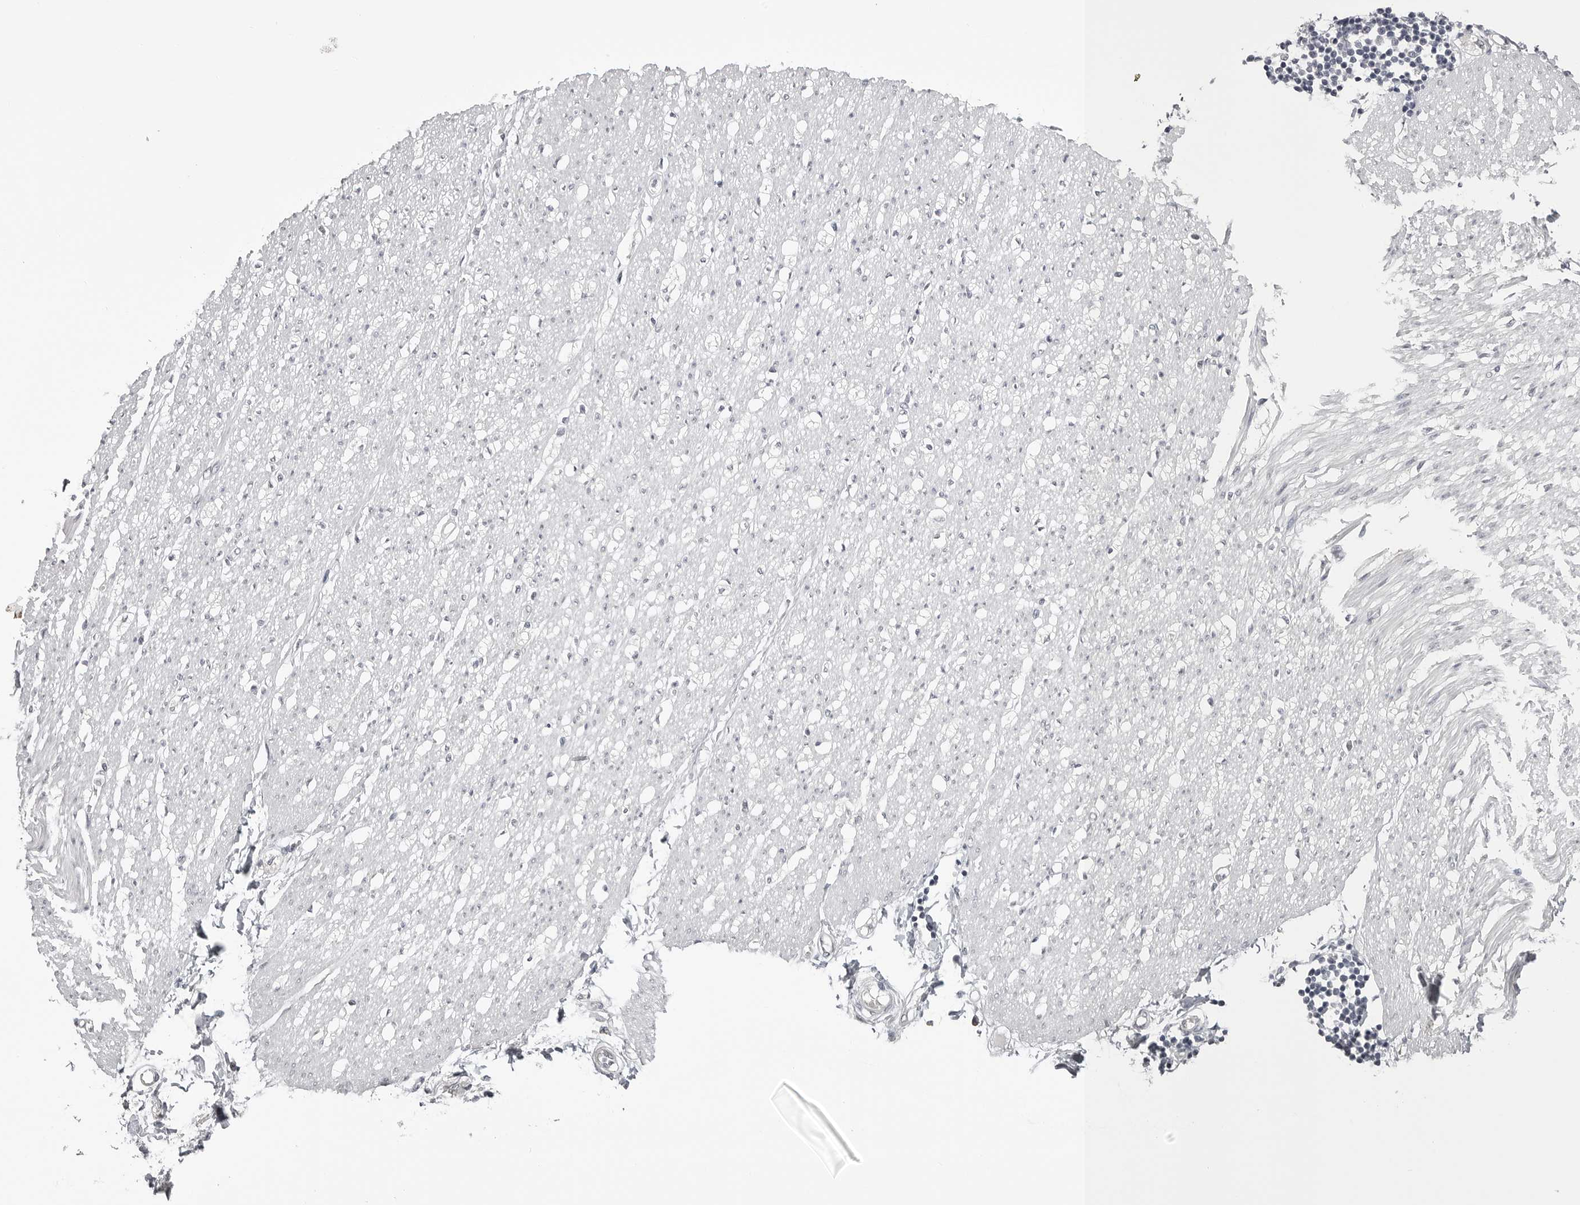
{"staining": {"intensity": "negative", "quantity": "none", "location": "none"}, "tissue": "adipose tissue", "cell_type": "Adipocytes", "image_type": "normal", "snomed": [{"axis": "morphology", "description": "Normal tissue, NOS"}, {"axis": "morphology", "description": "Adenocarcinoma, NOS"}, {"axis": "topography", "description": "Colon"}, {"axis": "topography", "description": "Peripheral nerve tissue"}], "caption": "There is no significant staining in adipocytes of adipose tissue. (DAB (3,3'-diaminobenzidine) immunohistochemistry (IHC), high magnification).", "gene": "GPN2", "patient": {"sex": "male", "age": 14}}